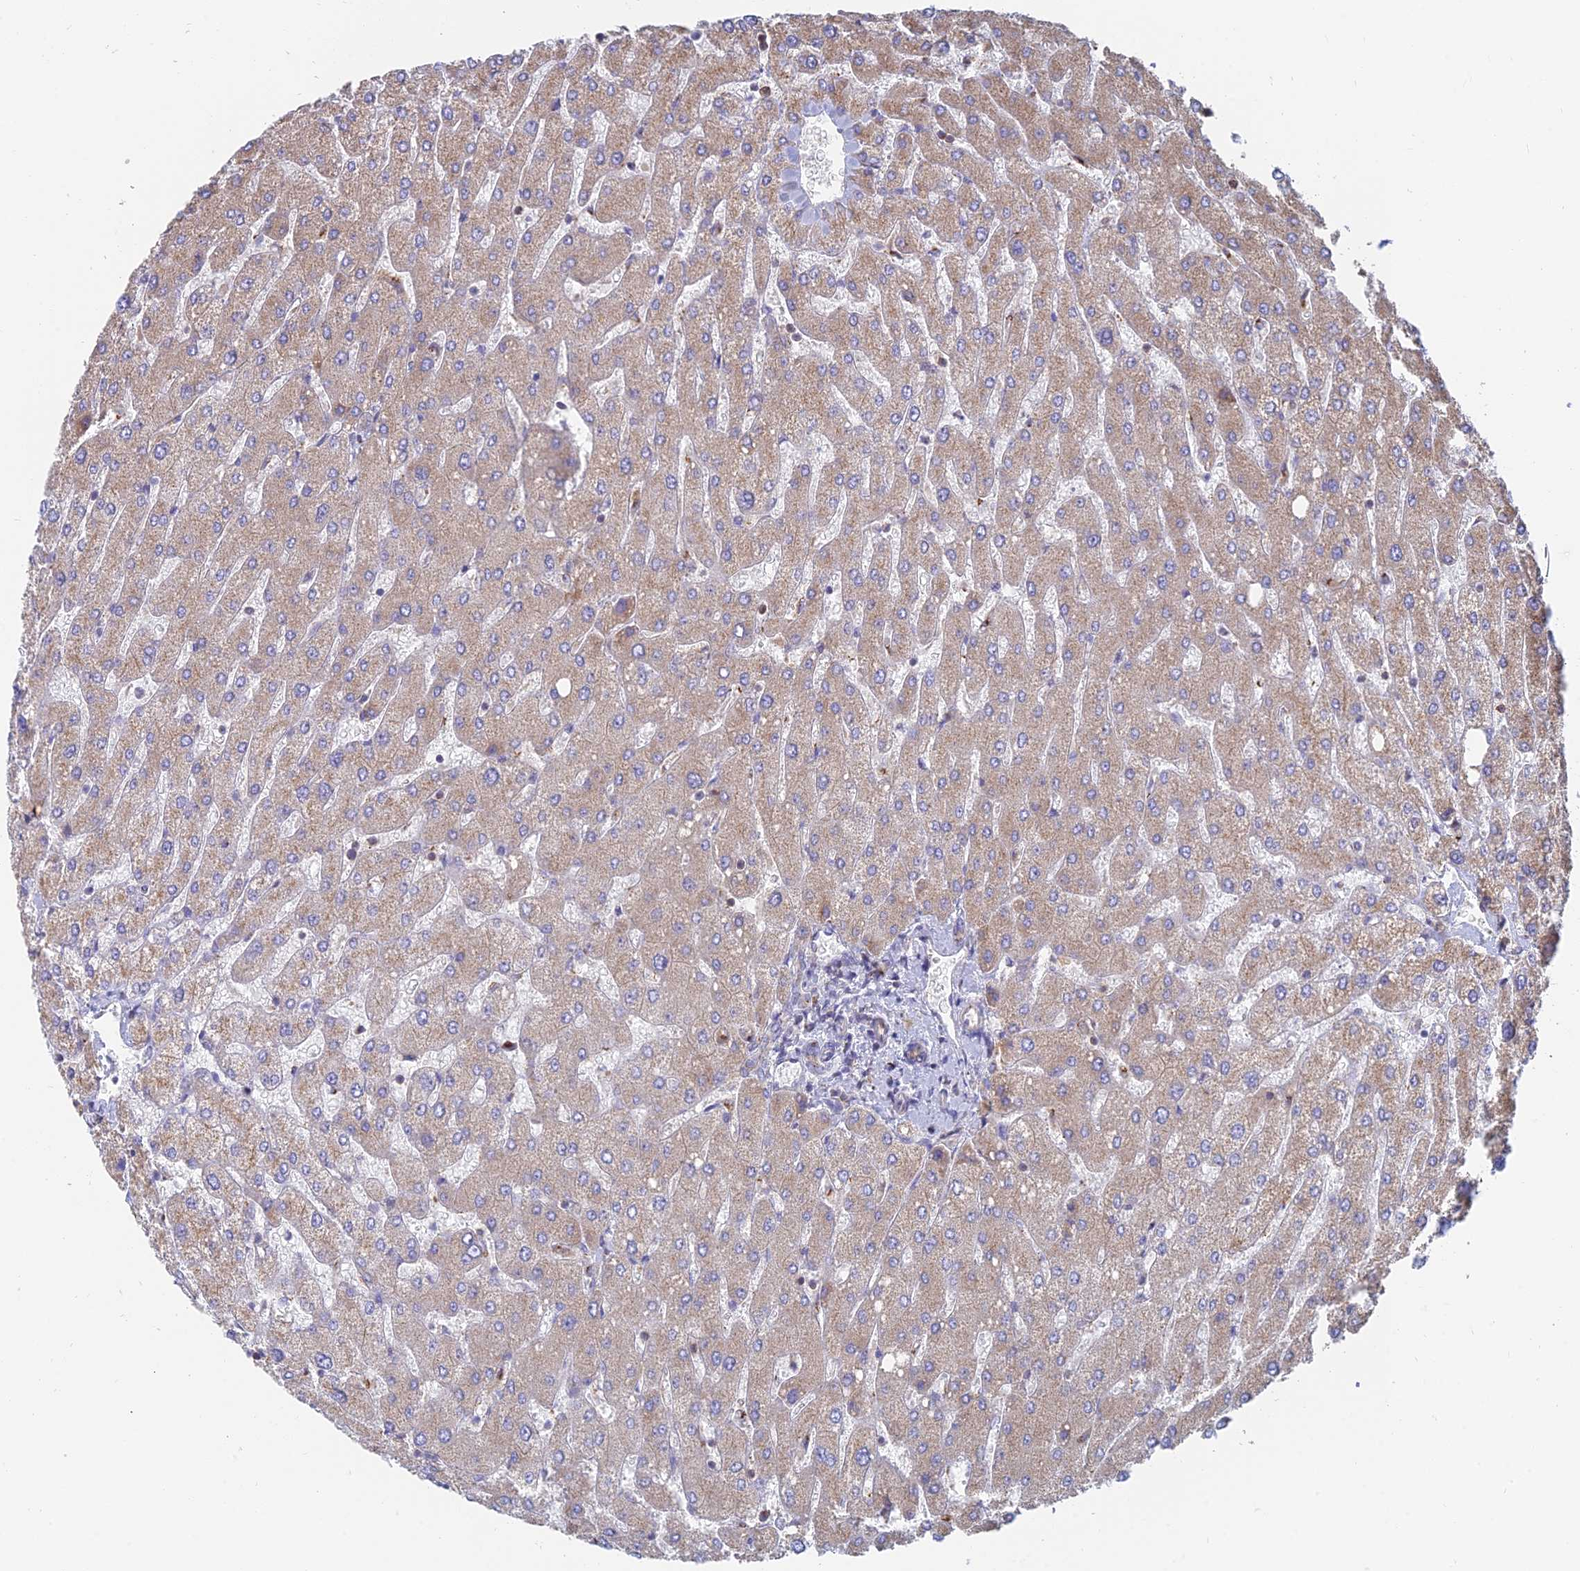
{"staining": {"intensity": "negative", "quantity": "none", "location": "none"}, "tissue": "liver", "cell_type": "Cholangiocytes", "image_type": "normal", "snomed": [{"axis": "morphology", "description": "Normal tissue, NOS"}, {"axis": "topography", "description": "Liver"}], "caption": "An immunohistochemistry (IHC) histopathology image of unremarkable liver is shown. There is no staining in cholangiocytes of liver. (DAB immunohistochemistry visualized using brightfield microscopy, high magnification).", "gene": "ENSG00000267561", "patient": {"sex": "male", "age": 55}}